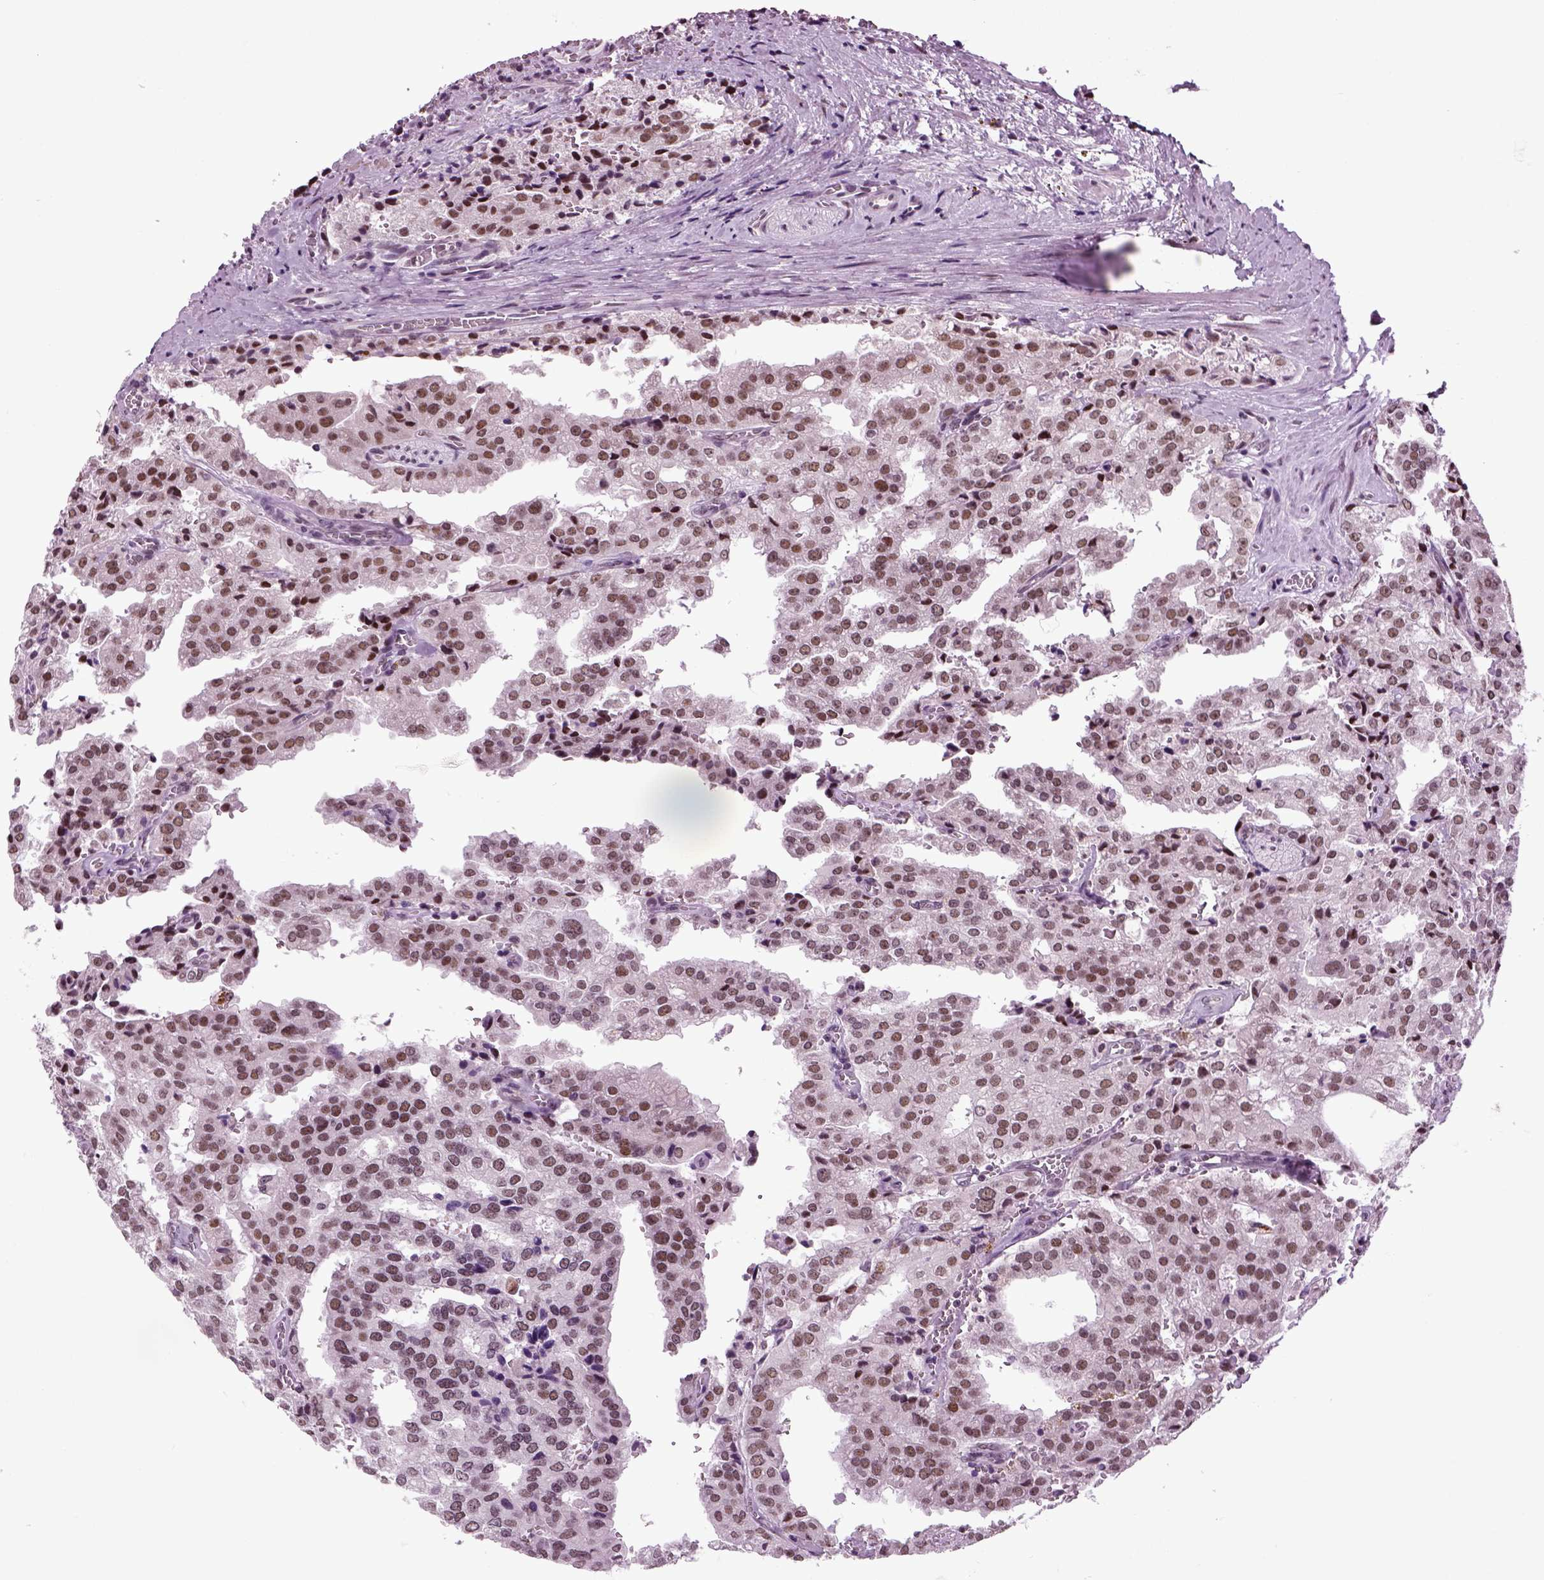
{"staining": {"intensity": "moderate", "quantity": "<25%", "location": "nuclear"}, "tissue": "prostate cancer", "cell_type": "Tumor cells", "image_type": "cancer", "snomed": [{"axis": "morphology", "description": "Adenocarcinoma, High grade"}, {"axis": "topography", "description": "Prostate"}], "caption": "Protein expression analysis of human prostate cancer (adenocarcinoma (high-grade)) reveals moderate nuclear positivity in approximately <25% of tumor cells. (Stains: DAB (3,3'-diaminobenzidine) in brown, nuclei in blue, Microscopy: brightfield microscopy at high magnification).", "gene": "RCOR3", "patient": {"sex": "male", "age": 68}}